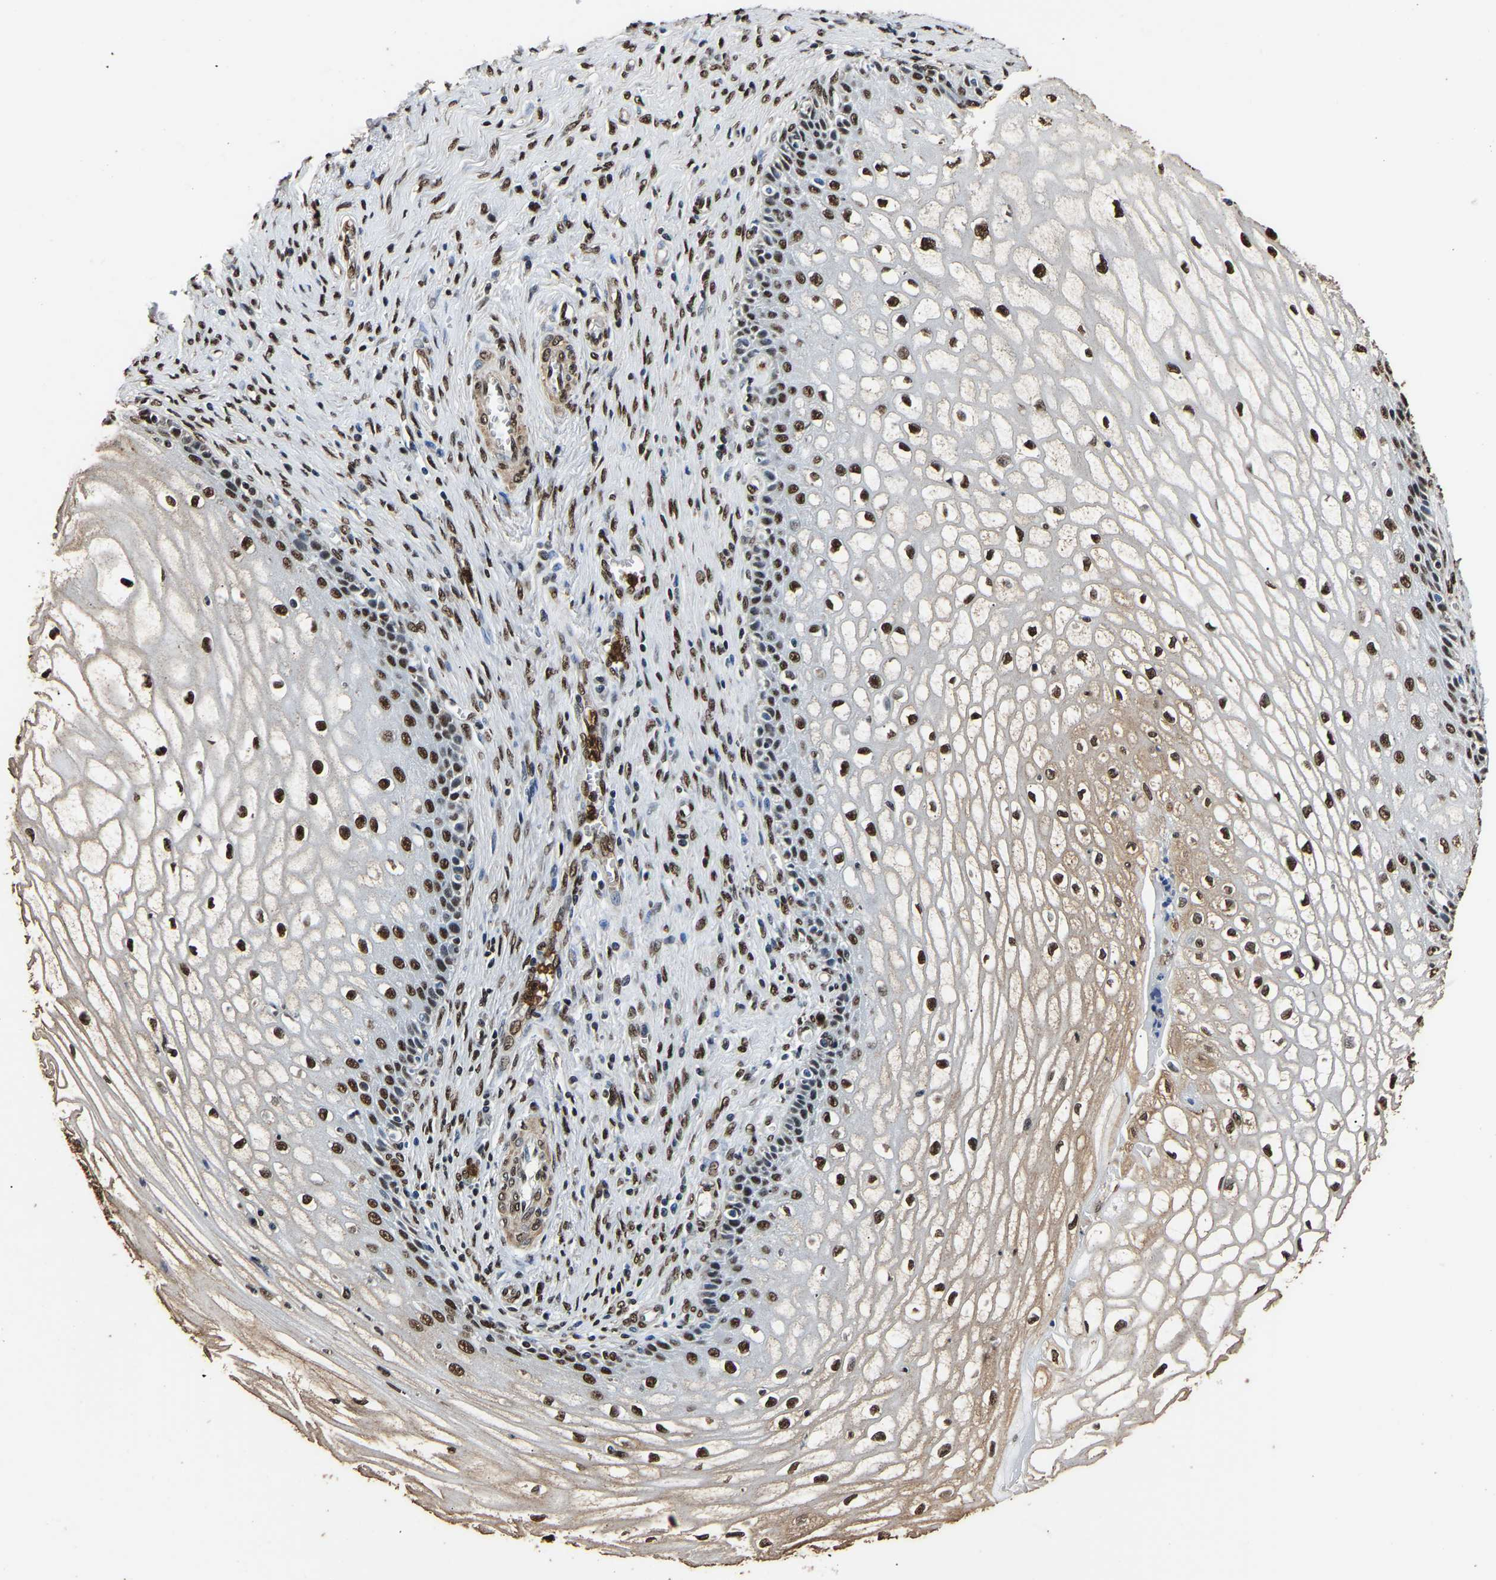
{"staining": {"intensity": "strong", "quantity": ">75%", "location": "nuclear"}, "tissue": "cervical cancer", "cell_type": "Tumor cells", "image_type": "cancer", "snomed": [{"axis": "morphology", "description": "Adenocarcinoma, NOS"}, {"axis": "topography", "description": "Cervix"}], "caption": "Protein expression analysis of human cervical cancer reveals strong nuclear staining in approximately >75% of tumor cells.", "gene": "SAFB", "patient": {"sex": "female", "age": 44}}